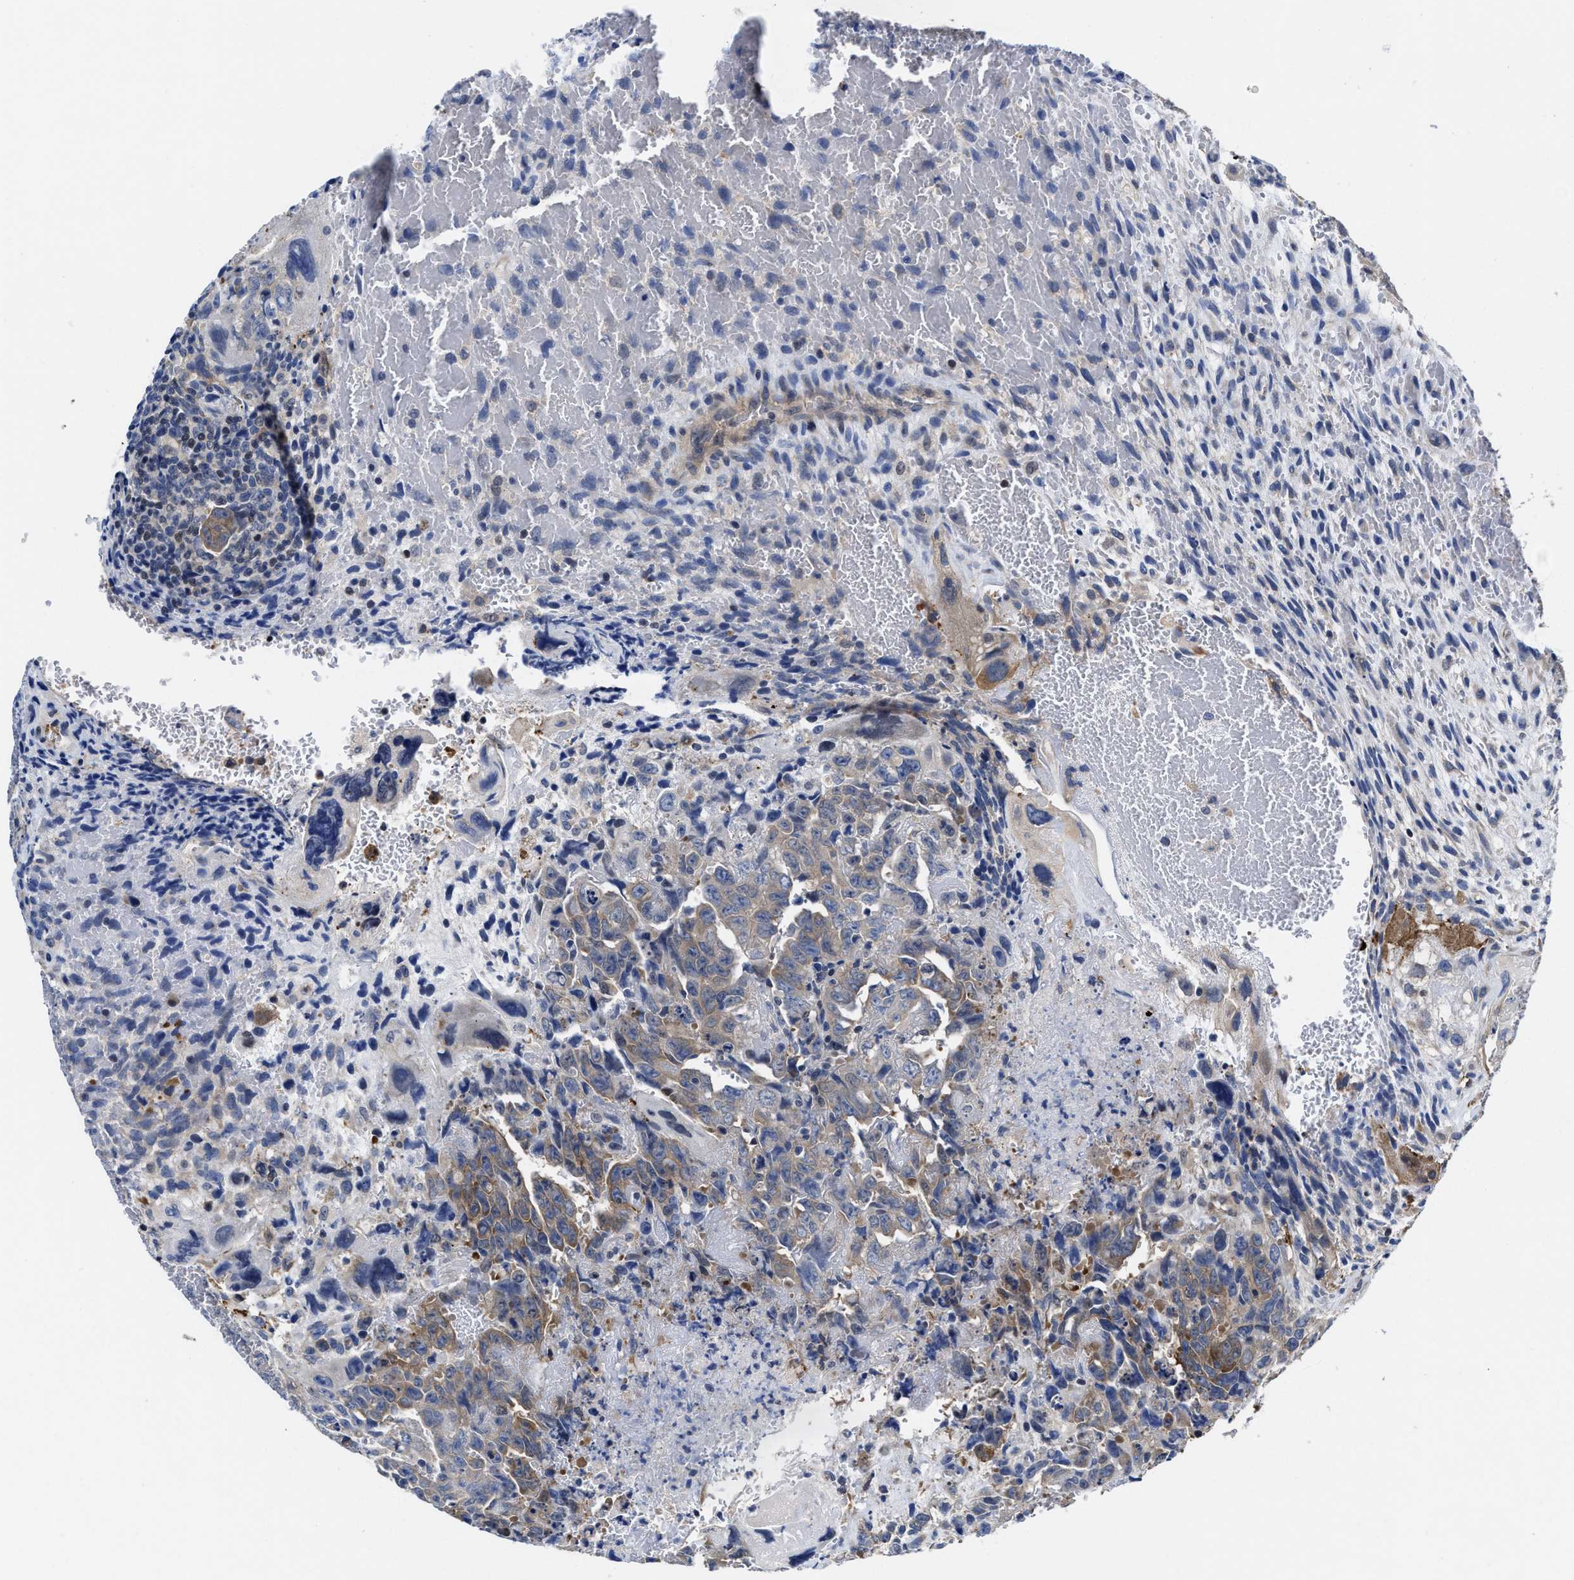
{"staining": {"intensity": "moderate", "quantity": "<25%", "location": "cytoplasmic/membranous"}, "tissue": "testis cancer", "cell_type": "Tumor cells", "image_type": "cancer", "snomed": [{"axis": "morphology", "description": "Carcinoma, Embryonal, NOS"}, {"axis": "topography", "description": "Testis"}], "caption": "The immunohistochemical stain labels moderate cytoplasmic/membranous positivity in tumor cells of testis cancer (embryonal carcinoma) tissue.", "gene": "KIF12", "patient": {"sex": "male", "age": 28}}